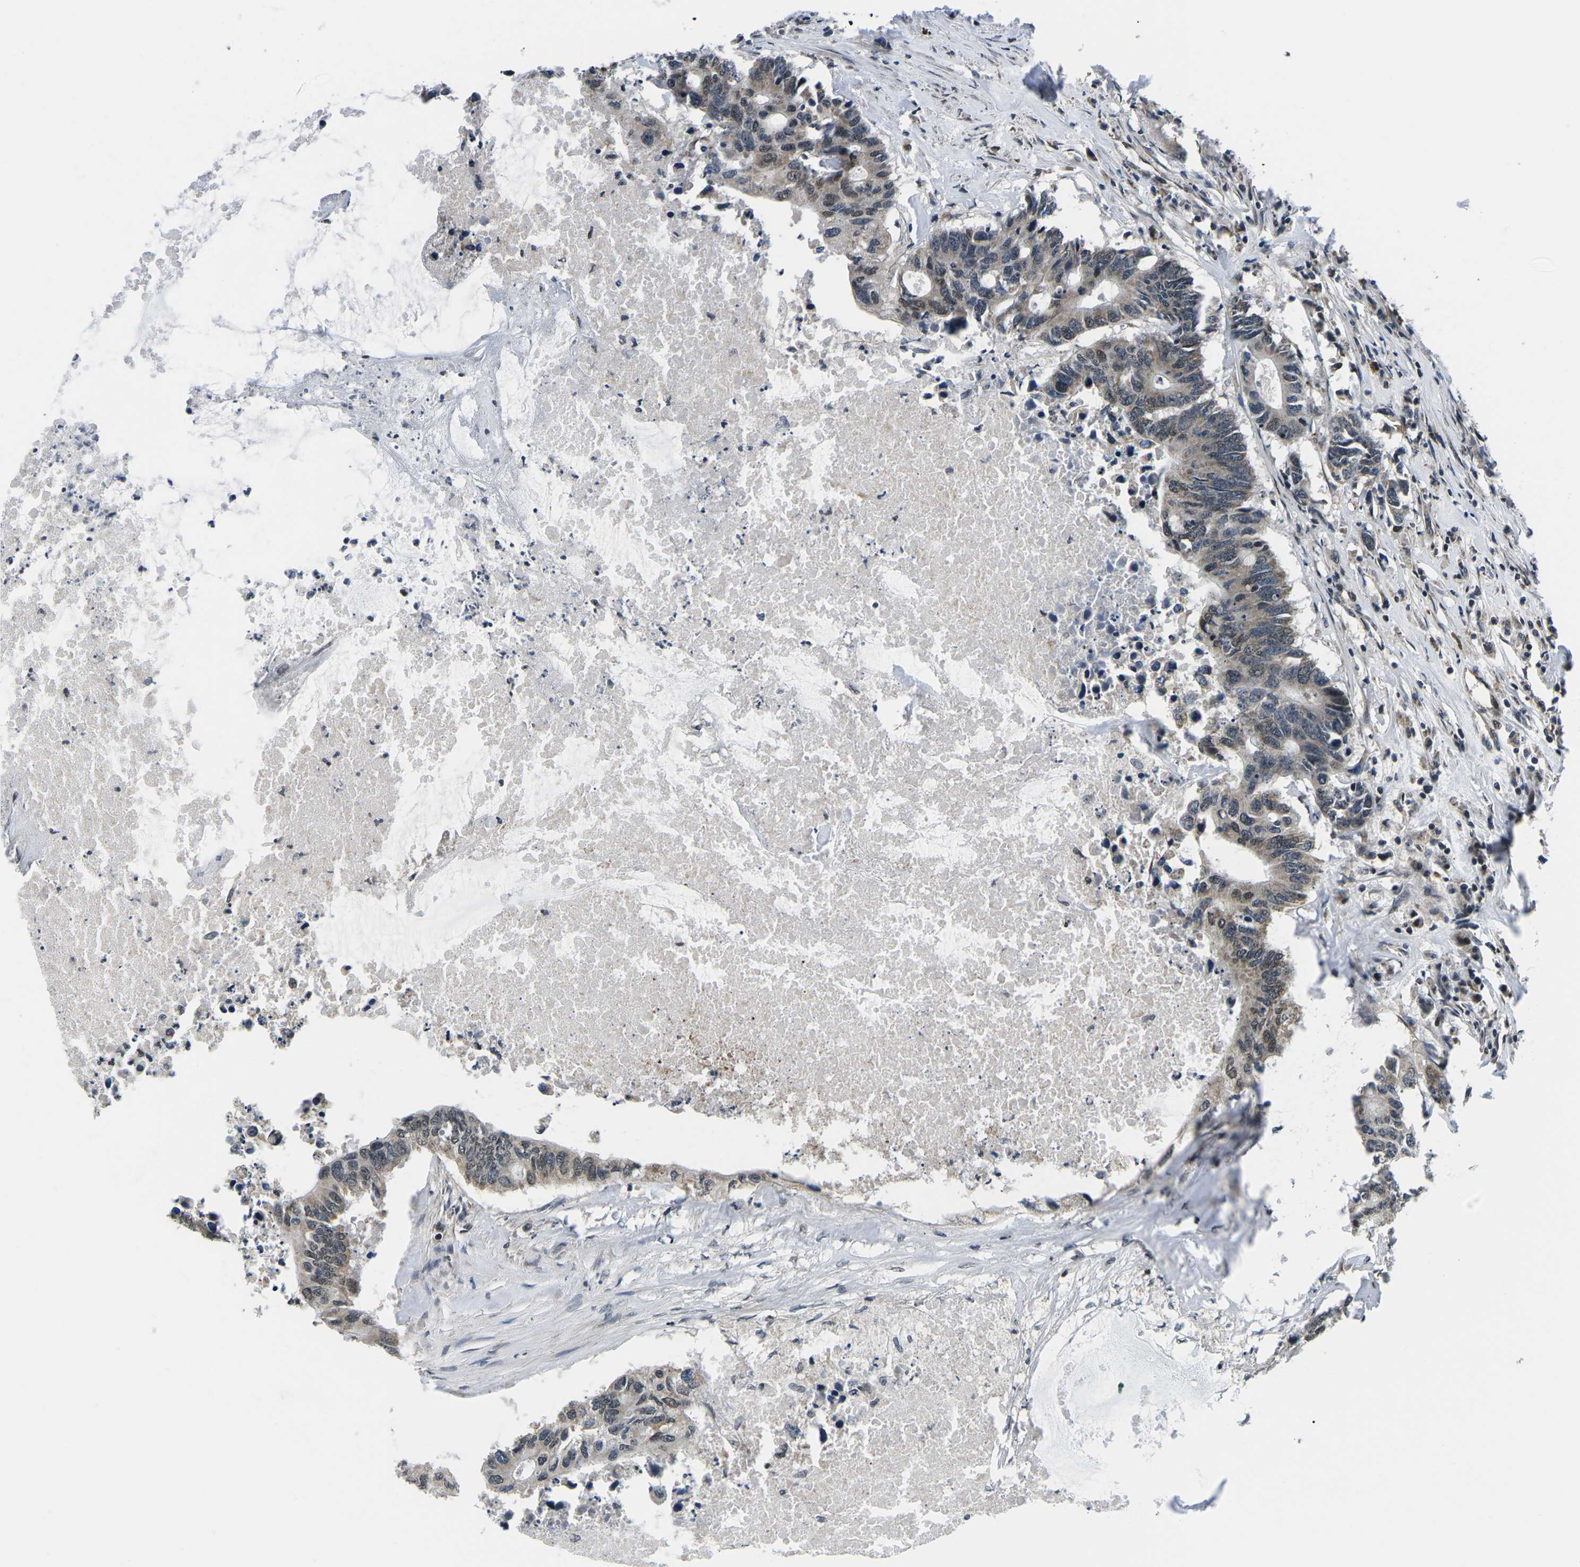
{"staining": {"intensity": "weak", "quantity": "25%-75%", "location": "cytoplasmic/membranous,nuclear"}, "tissue": "colorectal cancer", "cell_type": "Tumor cells", "image_type": "cancer", "snomed": [{"axis": "morphology", "description": "Adenocarcinoma, NOS"}, {"axis": "topography", "description": "Colon"}], "caption": "Immunohistochemical staining of colorectal adenocarcinoma demonstrates low levels of weak cytoplasmic/membranous and nuclear expression in about 25%-75% of tumor cells.", "gene": "CCNE1", "patient": {"sex": "male", "age": 71}}